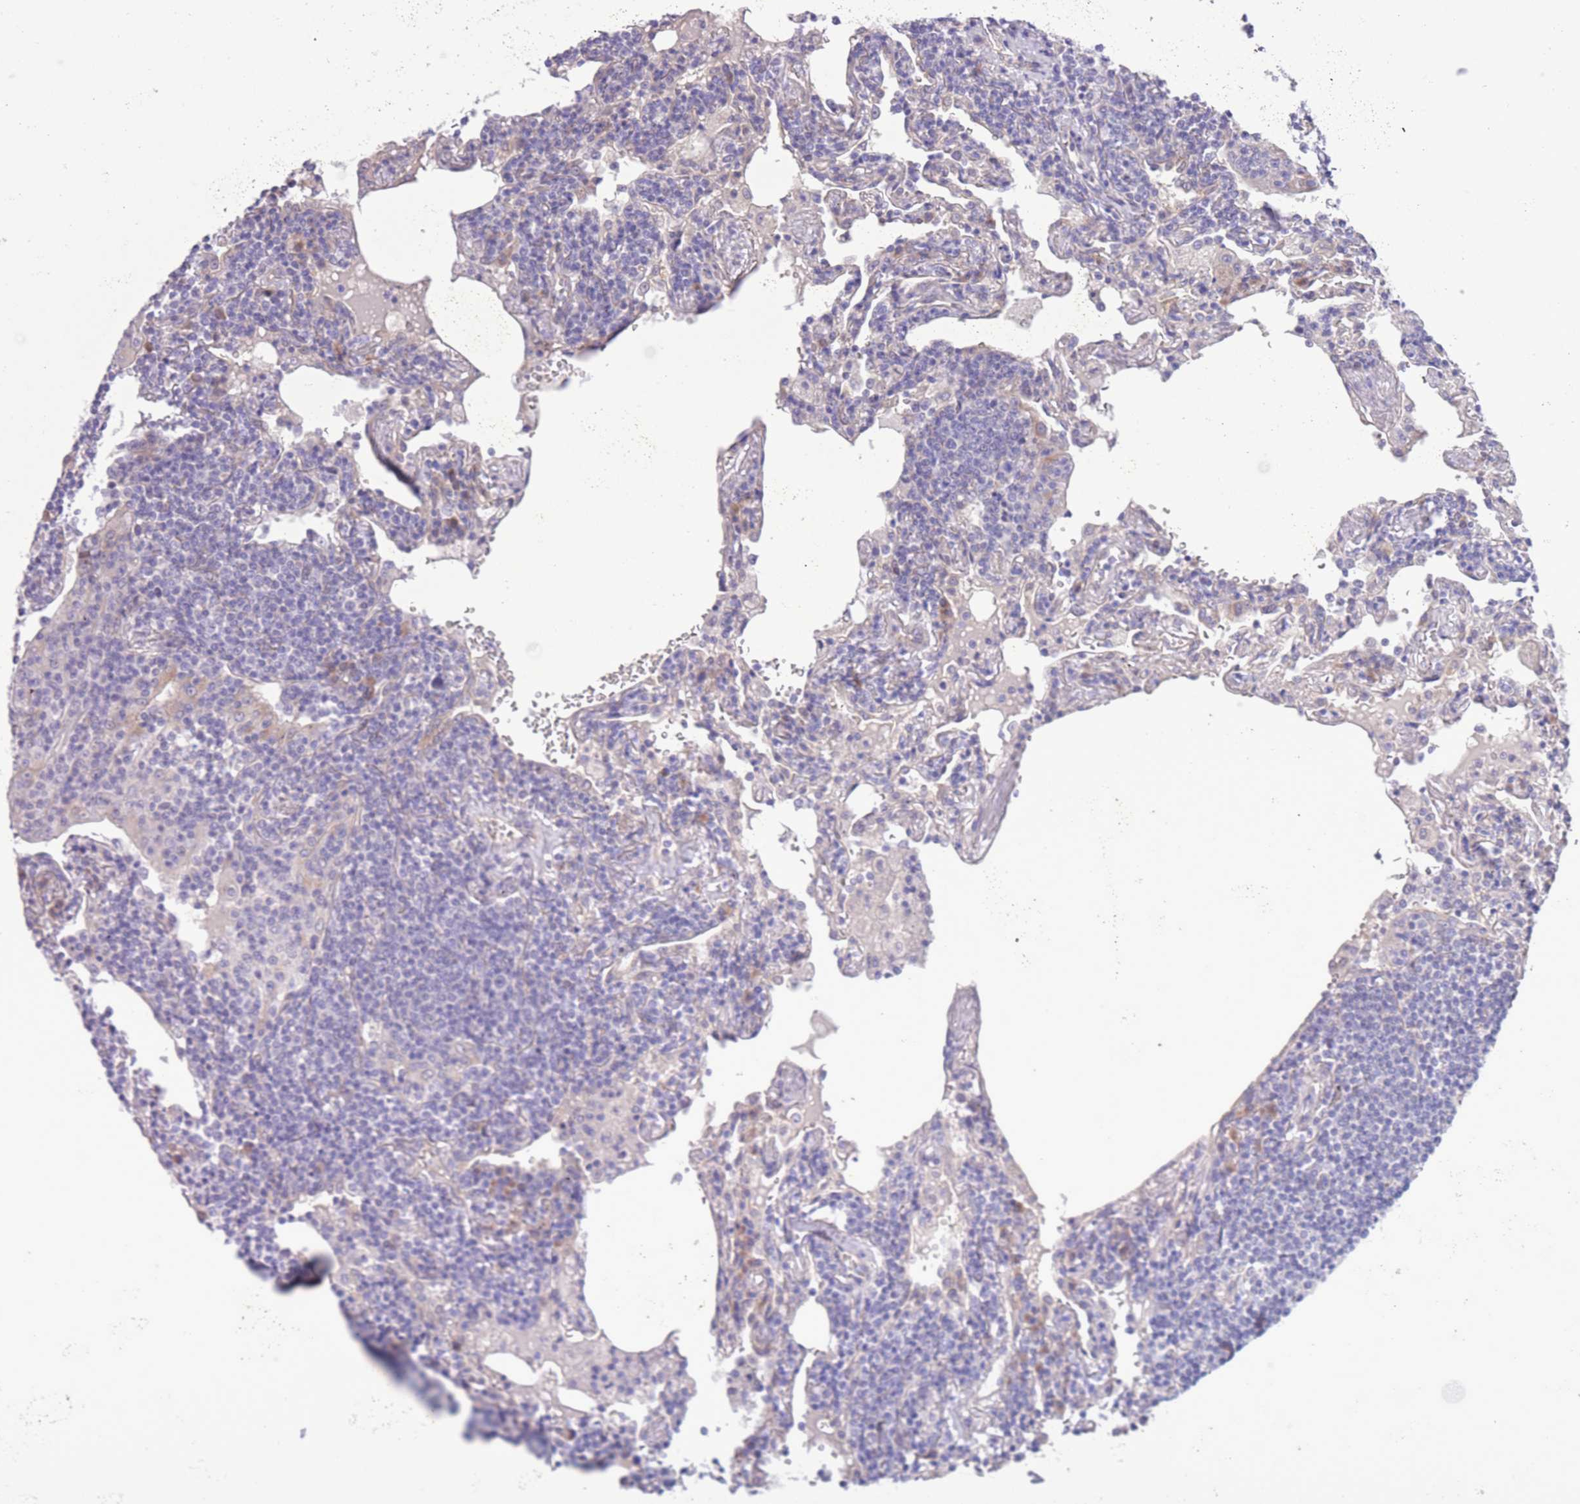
{"staining": {"intensity": "negative", "quantity": "none", "location": "none"}, "tissue": "lymphoma", "cell_type": "Tumor cells", "image_type": "cancer", "snomed": [{"axis": "morphology", "description": "Malignant lymphoma, non-Hodgkin's type, Low grade"}, {"axis": "topography", "description": "Lung"}], "caption": "A photomicrograph of malignant lymphoma, non-Hodgkin's type (low-grade) stained for a protein demonstrates no brown staining in tumor cells.", "gene": "WWOX", "patient": {"sex": "female", "age": 71}}